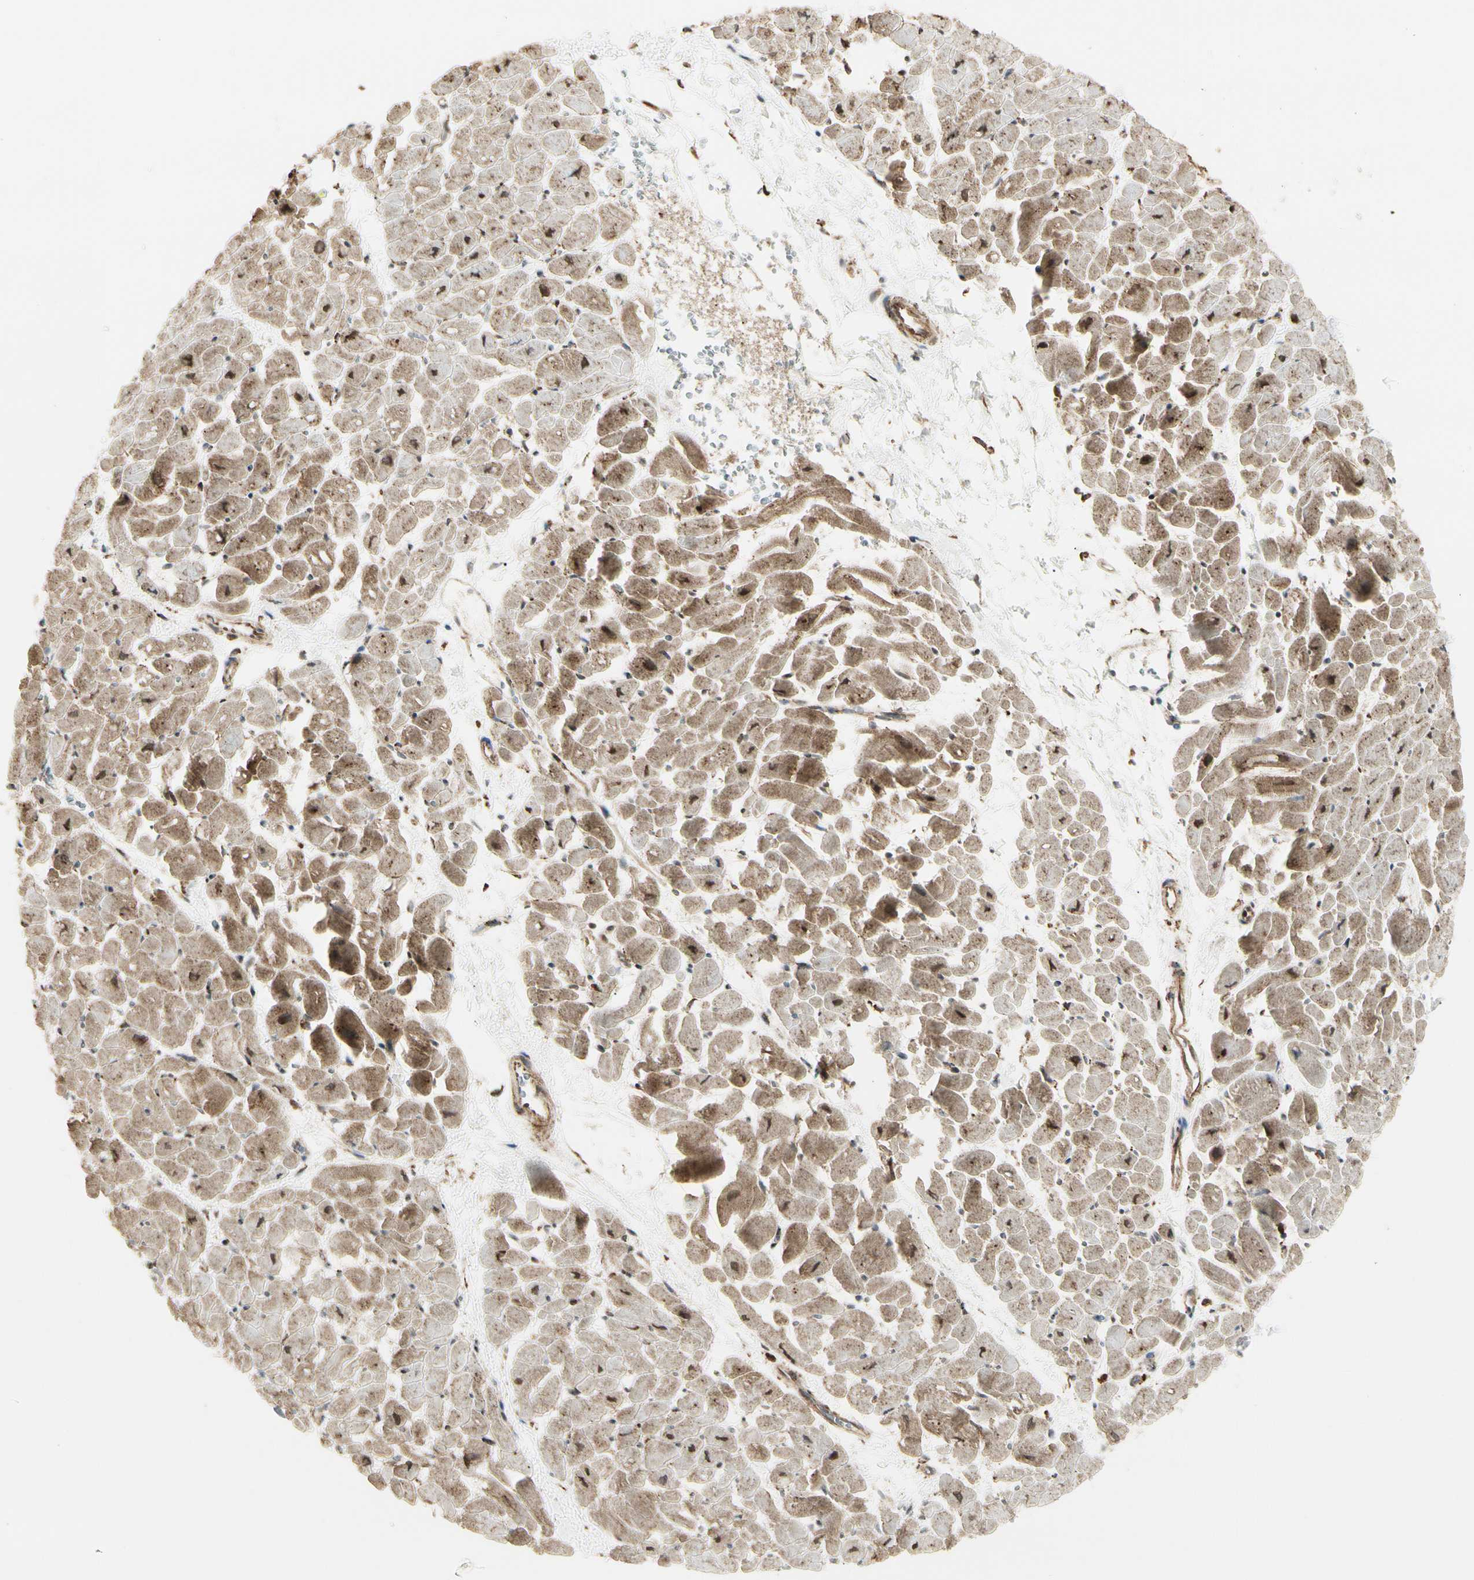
{"staining": {"intensity": "moderate", "quantity": "25%-75%", "location": "cytoplasmic/membranous,nuclear"}, "tissue": "heart muscle", "cell_type": "Cardiomyocytes", "image_type": "normal", "snomed": [{"axis": "morphology", "description": "Normal tissue, NOS"}, {"axis": "topography", "description": "Heart"}], "caption": "Immunohistochemistry (IHC) micrograph of unremarkable heart muscle: human heart muscle stained using IHC demonstrates medium levels of moderate protein expression localized specifically in the cytoplasmic/membranous,nuclear of cardiomyocytes, appearing as a cytoplasmic/membranous,nuclear brown color.", "gene": "HSP90B1", "patient": {"sex": "male", "age": 45}}